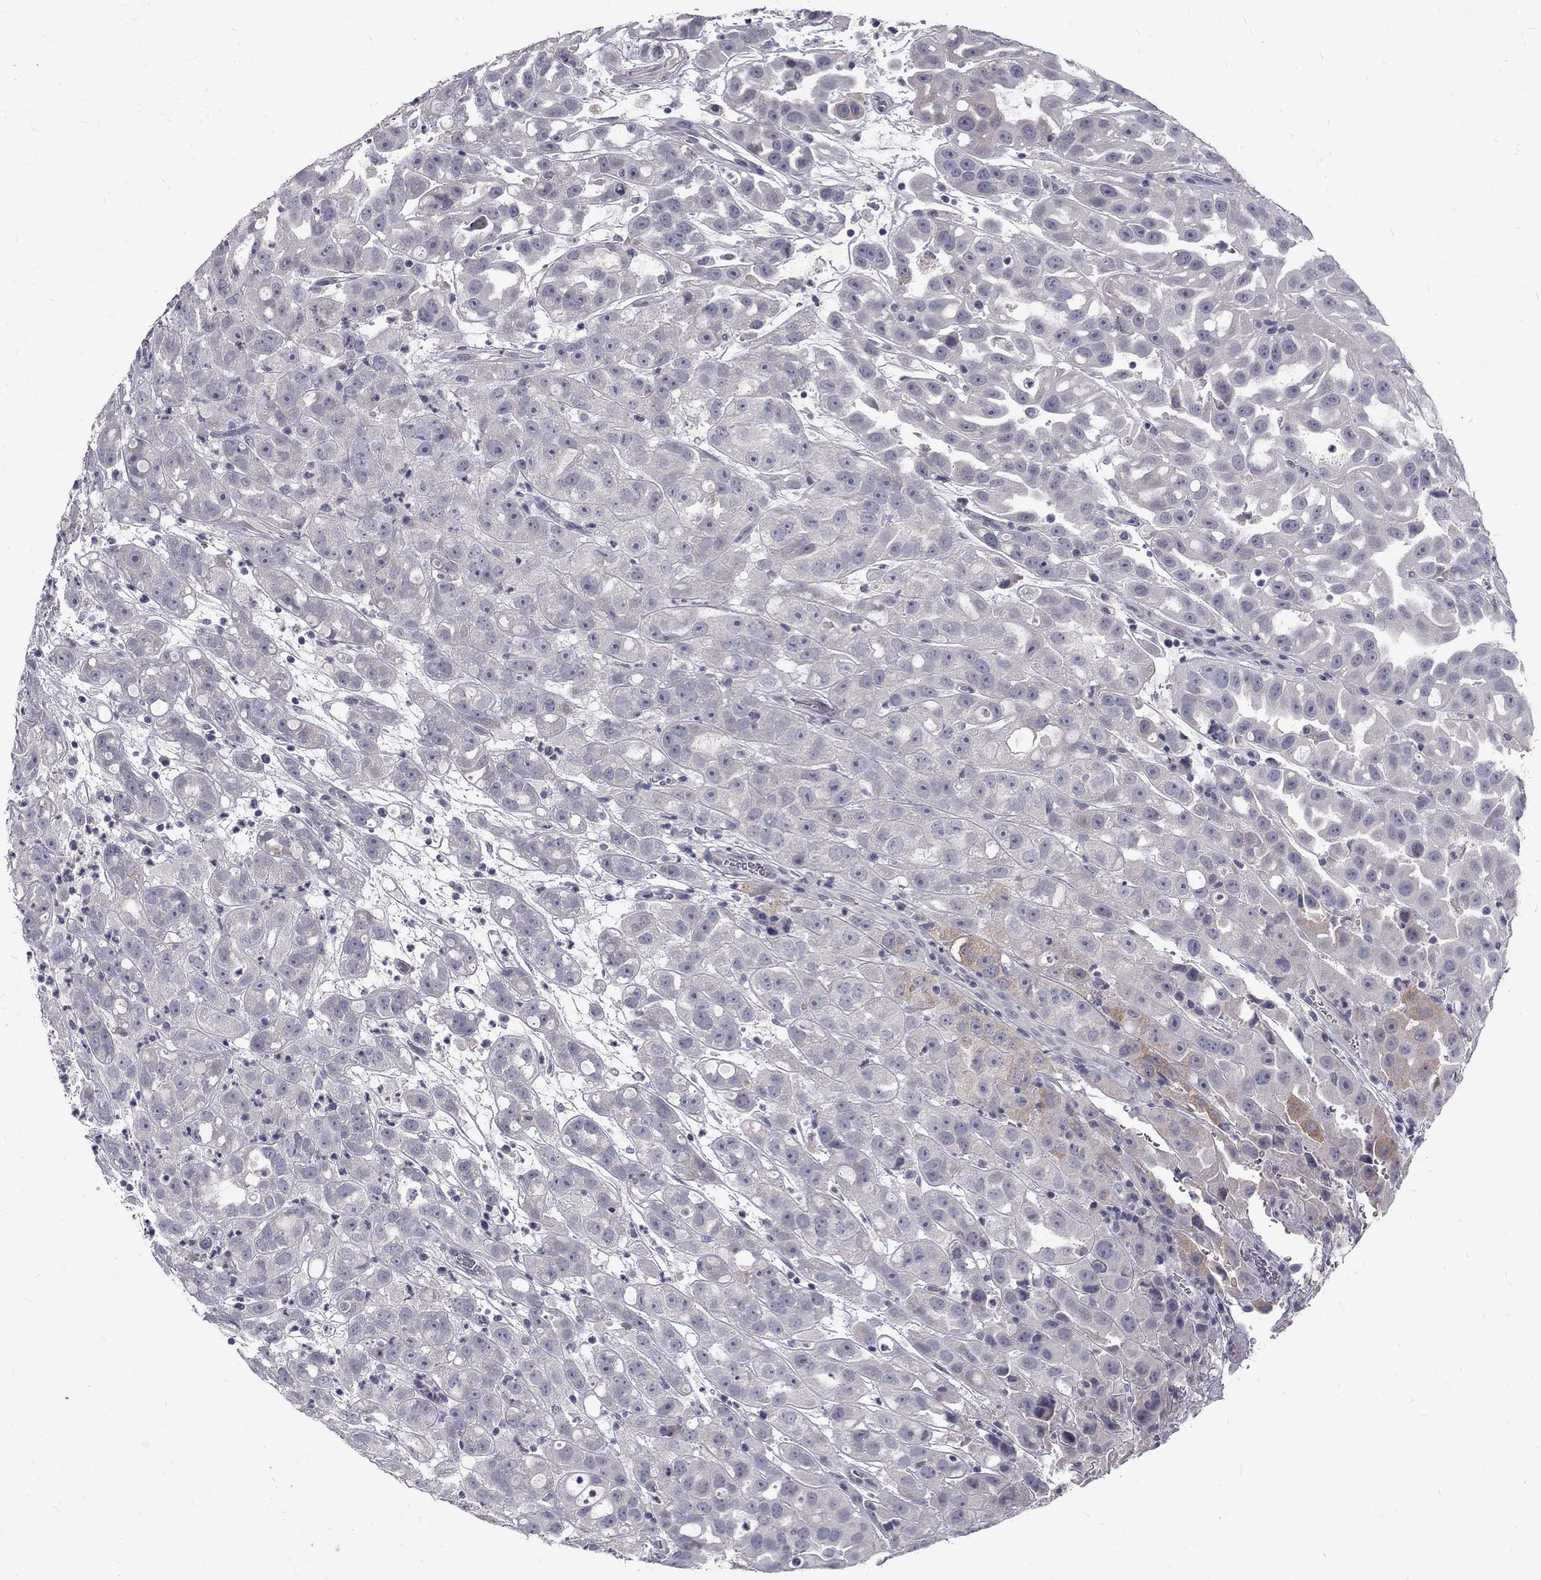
{"staining": {"intensity": "negative", "quantity": "none", "location": "none"}, "tissue": "urothelial cancer", "cell_type": "Tumor cells", "image_type": "cancer", "snomed": [{"axis": "morphology", "description": "Urothelial carcinoma, High grade"}, {"axis": "topography", "description": "Urinary bladder"}], "caption": "Immunohistochemistry (IHC) image of high-grade urothelial carcinoma stained for a protein (brown), which displays no staining in tumor cells.", "gene": "NOS1", "patient": {"sex": "female", "age": 41}}